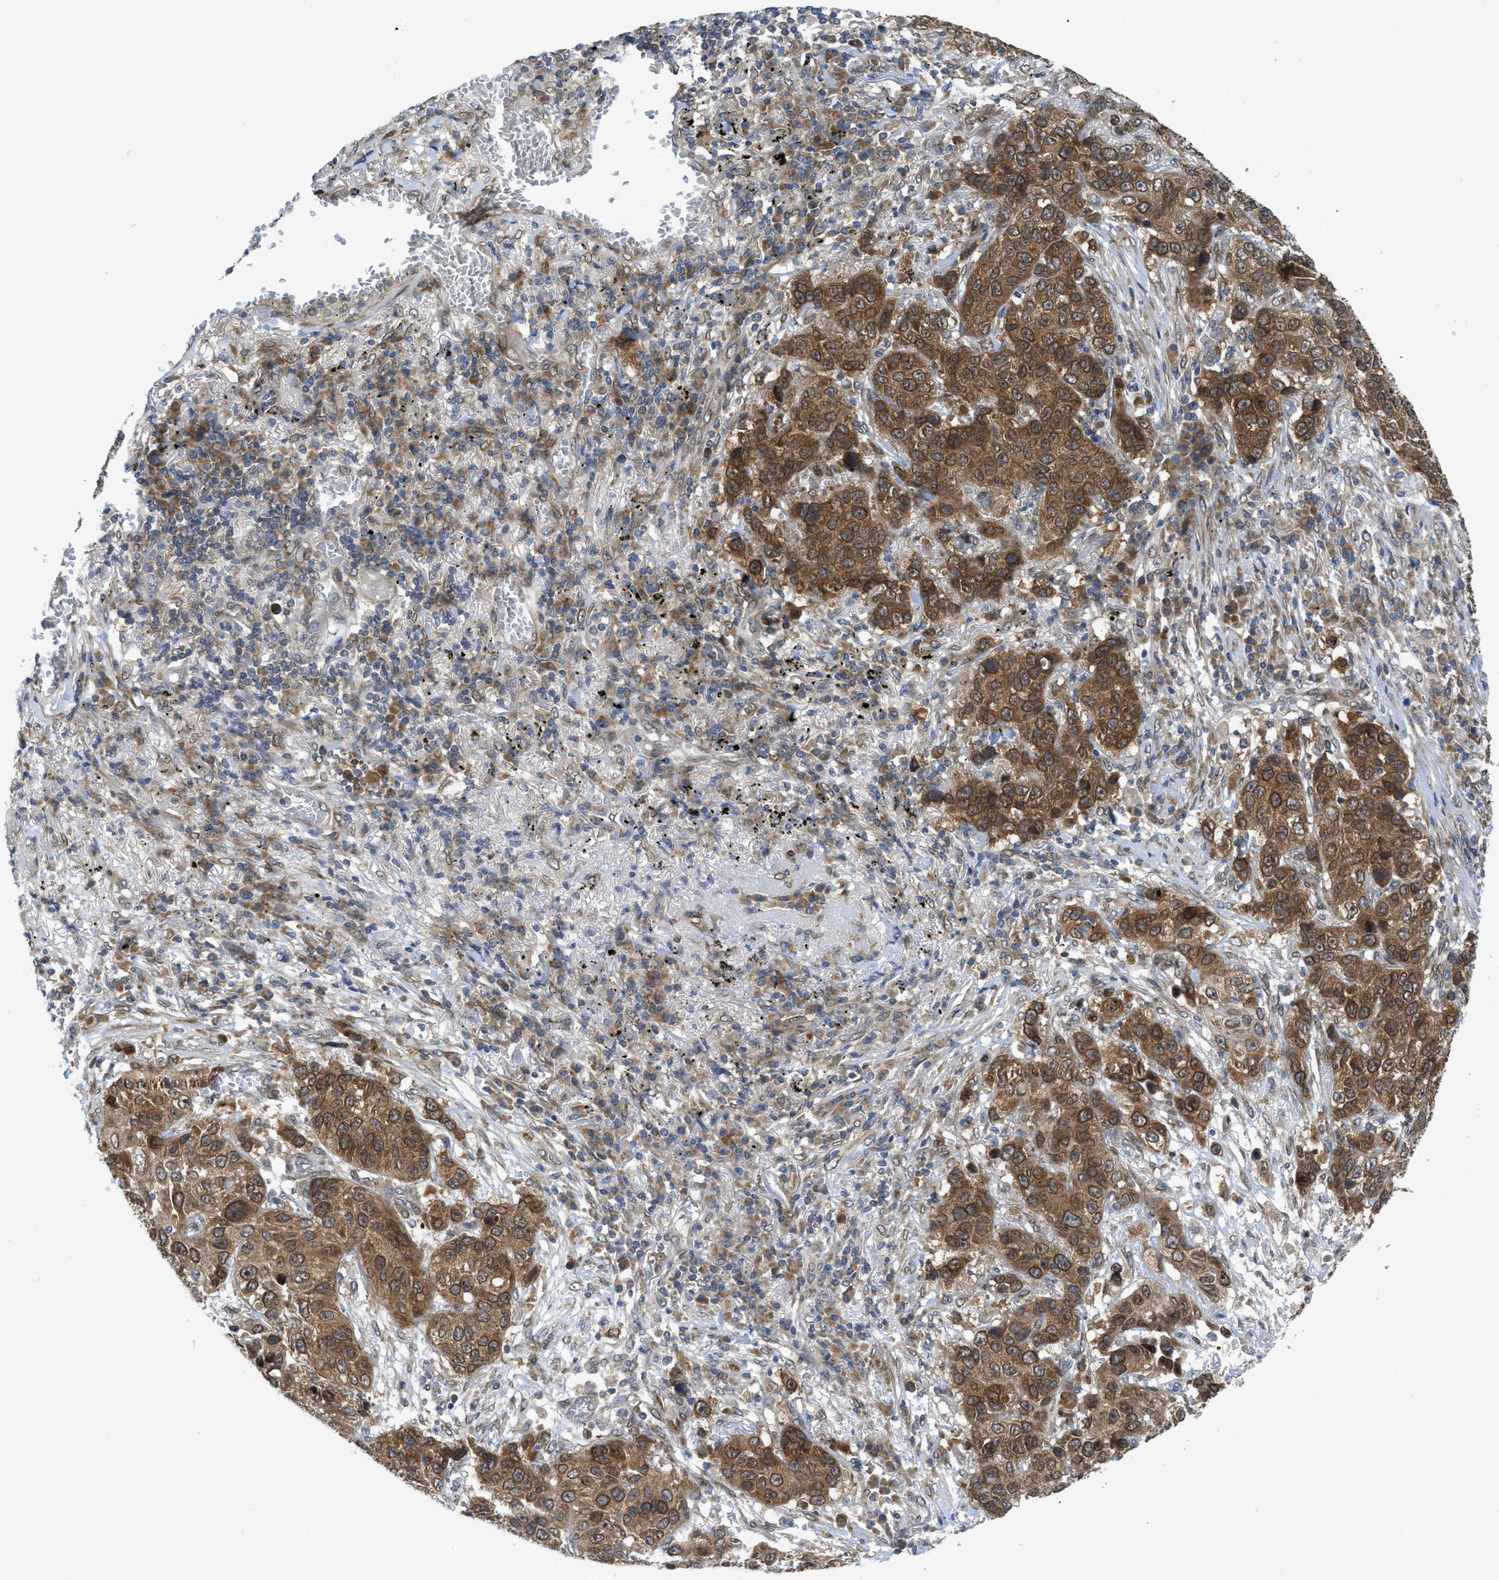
{"staining": {"intensity": "strong", "quantity": ">75%", "location": "cytoplasmic/membranous,nuclear"}, "tissue": "lung cancer", "cell_type": "Tumor cells", "image_type": "cancer", "snomed": [{"axis": "morphology", "description": "Squamous cell carcinoma, NOS"}, {"axis": "topography", "description": "Lung"}], "caption": "A histopathology image of lung cancer (squamous cell carcinoma) stained for a protein exhibits strong cytoplasmic/membranous and nuclear brown staining in tumor cells. (Brightfield microscopy of DAB IHC at high magnification).", "gene": "EIF2AK3", "patient": {"sex": "male", "age": 57}}